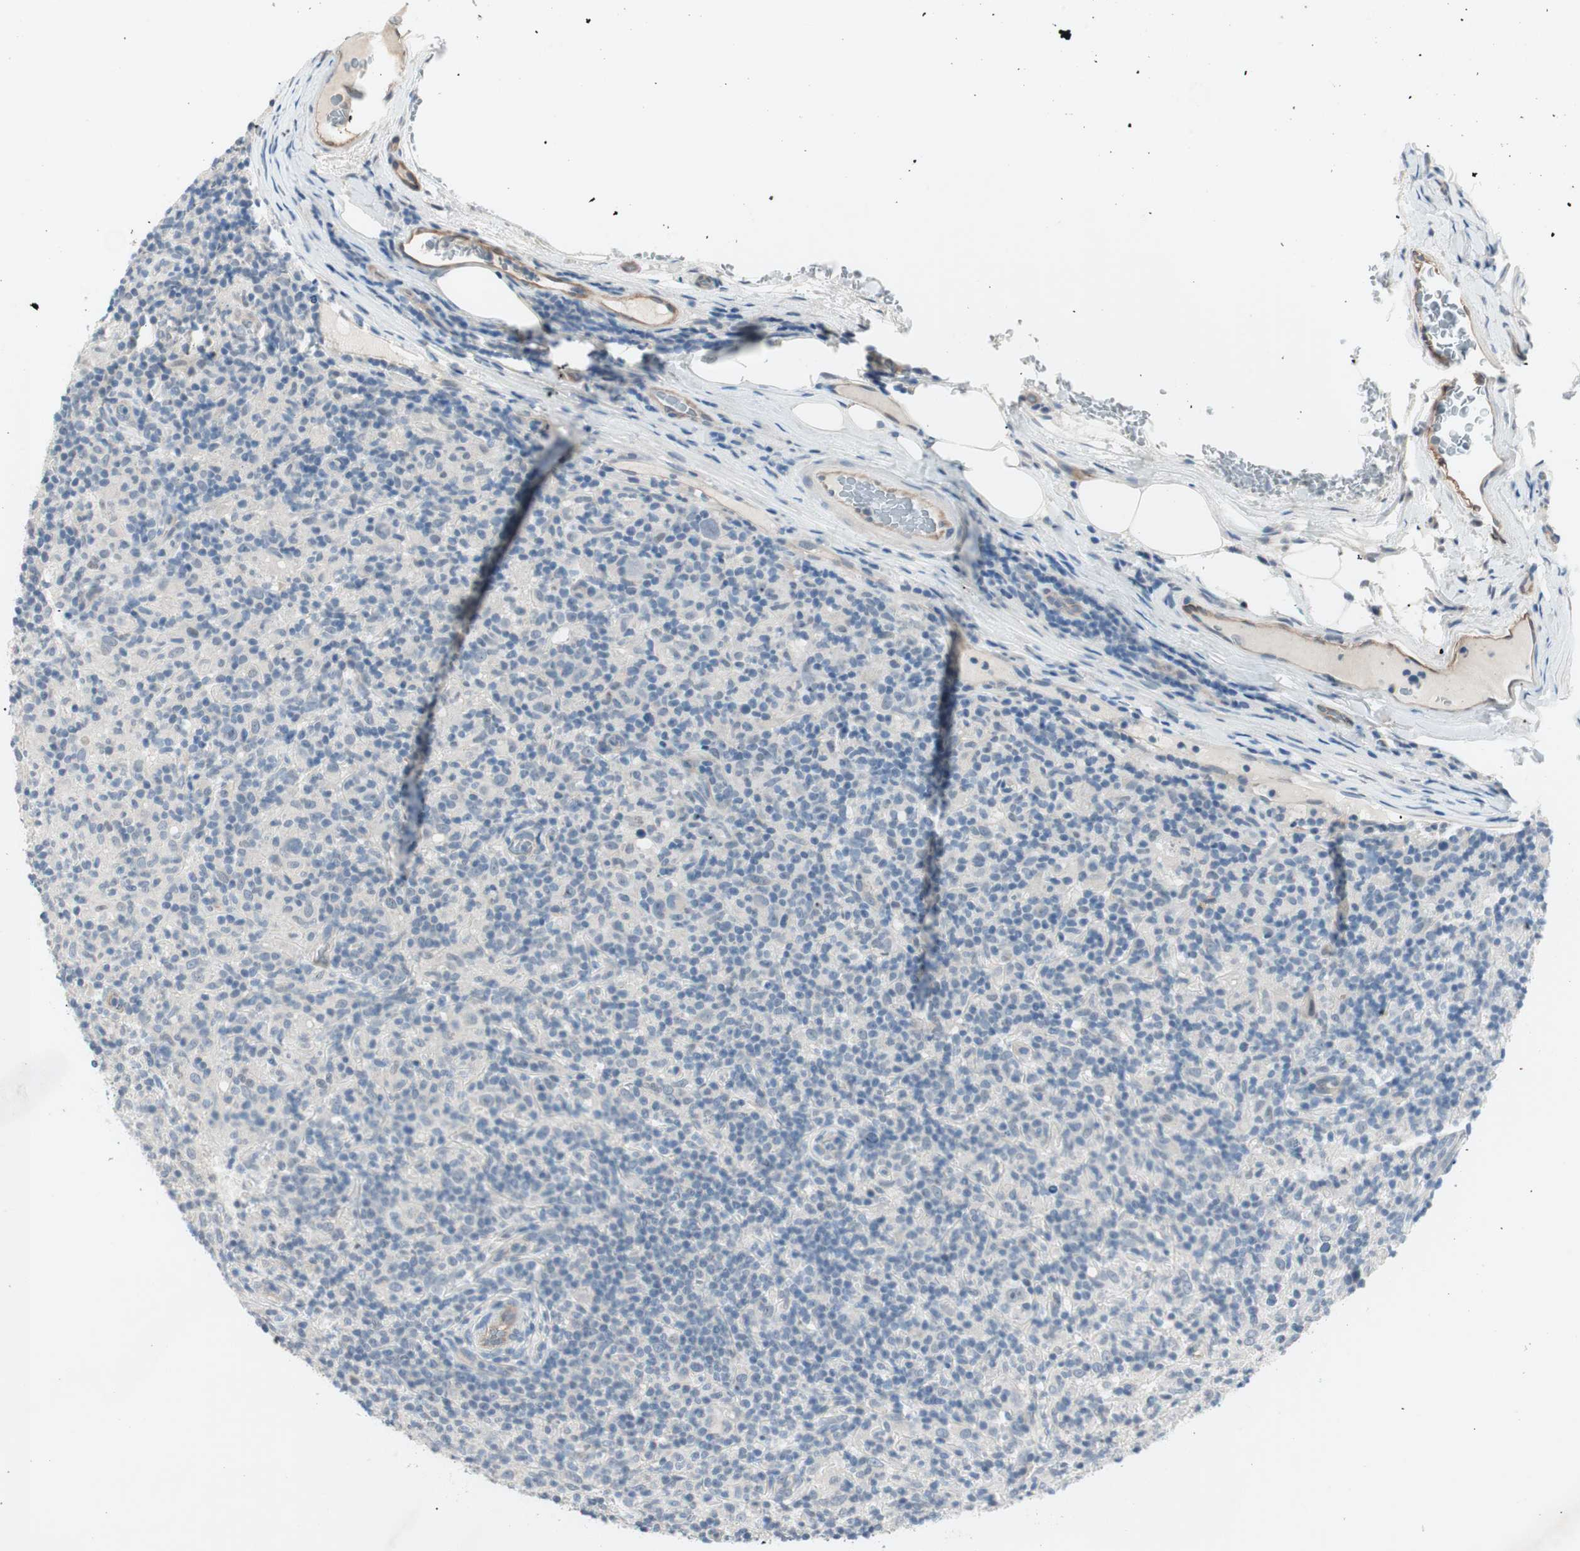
{"staining": {"intensity": "negative", "quantity": "none", "location": "none"}, "tissue": "lymphoma", "cell_type": "Tumor cells", "image_type": "cancer", "snomed": [{"axis": "morphology", "description": "Hodgkin's disease, NOS"}, {"axis": "topography", "description": "Lymph node"}], "caption": "An immunohistochemistry micrograph of lymphoma is shown. There is no staining in tumor cells of lymphoma.", "gene": "ITGB4", "patient": {"sex": "male", "age": 70}}